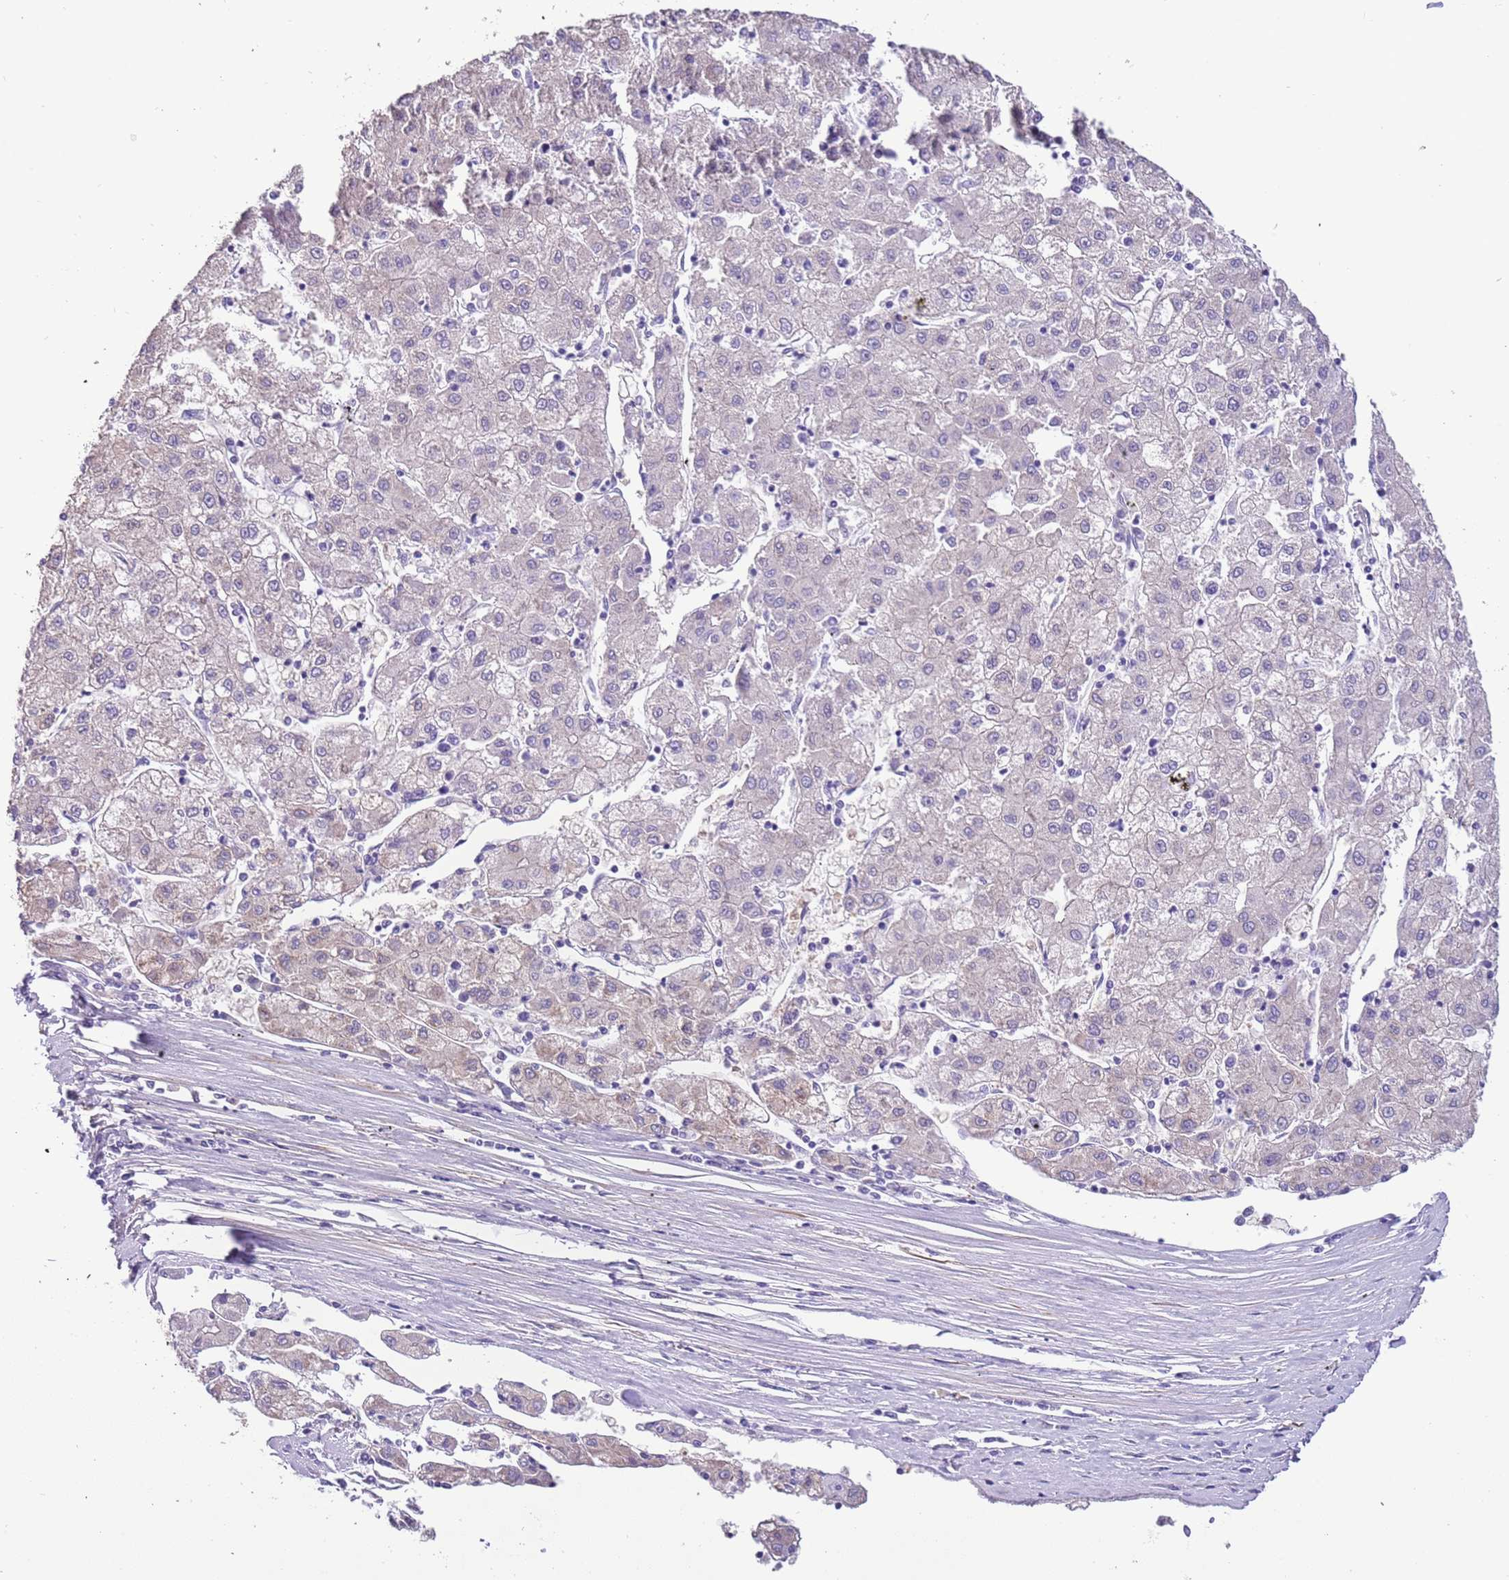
{"staining": {"intensity": "weak", "quantity": "<25%", "location": "cytoplasmic/membranous"}, "tissue": "liver cancer", "cell_type": "Tumor cells", "image_type": "cancer", "snomed": [{"axis": "morphology", "description": "Carcinoma, Hepatocellular, NOS"}, {"axis": "topography", "description": "Liver"}], "caption": "This is an immunohistochemistry image of hepatocellular carcinoma (liver). There is no staining in tumor cells.", "gene": "PCGF2", "patient": {"sex": "male", "age": 72}}